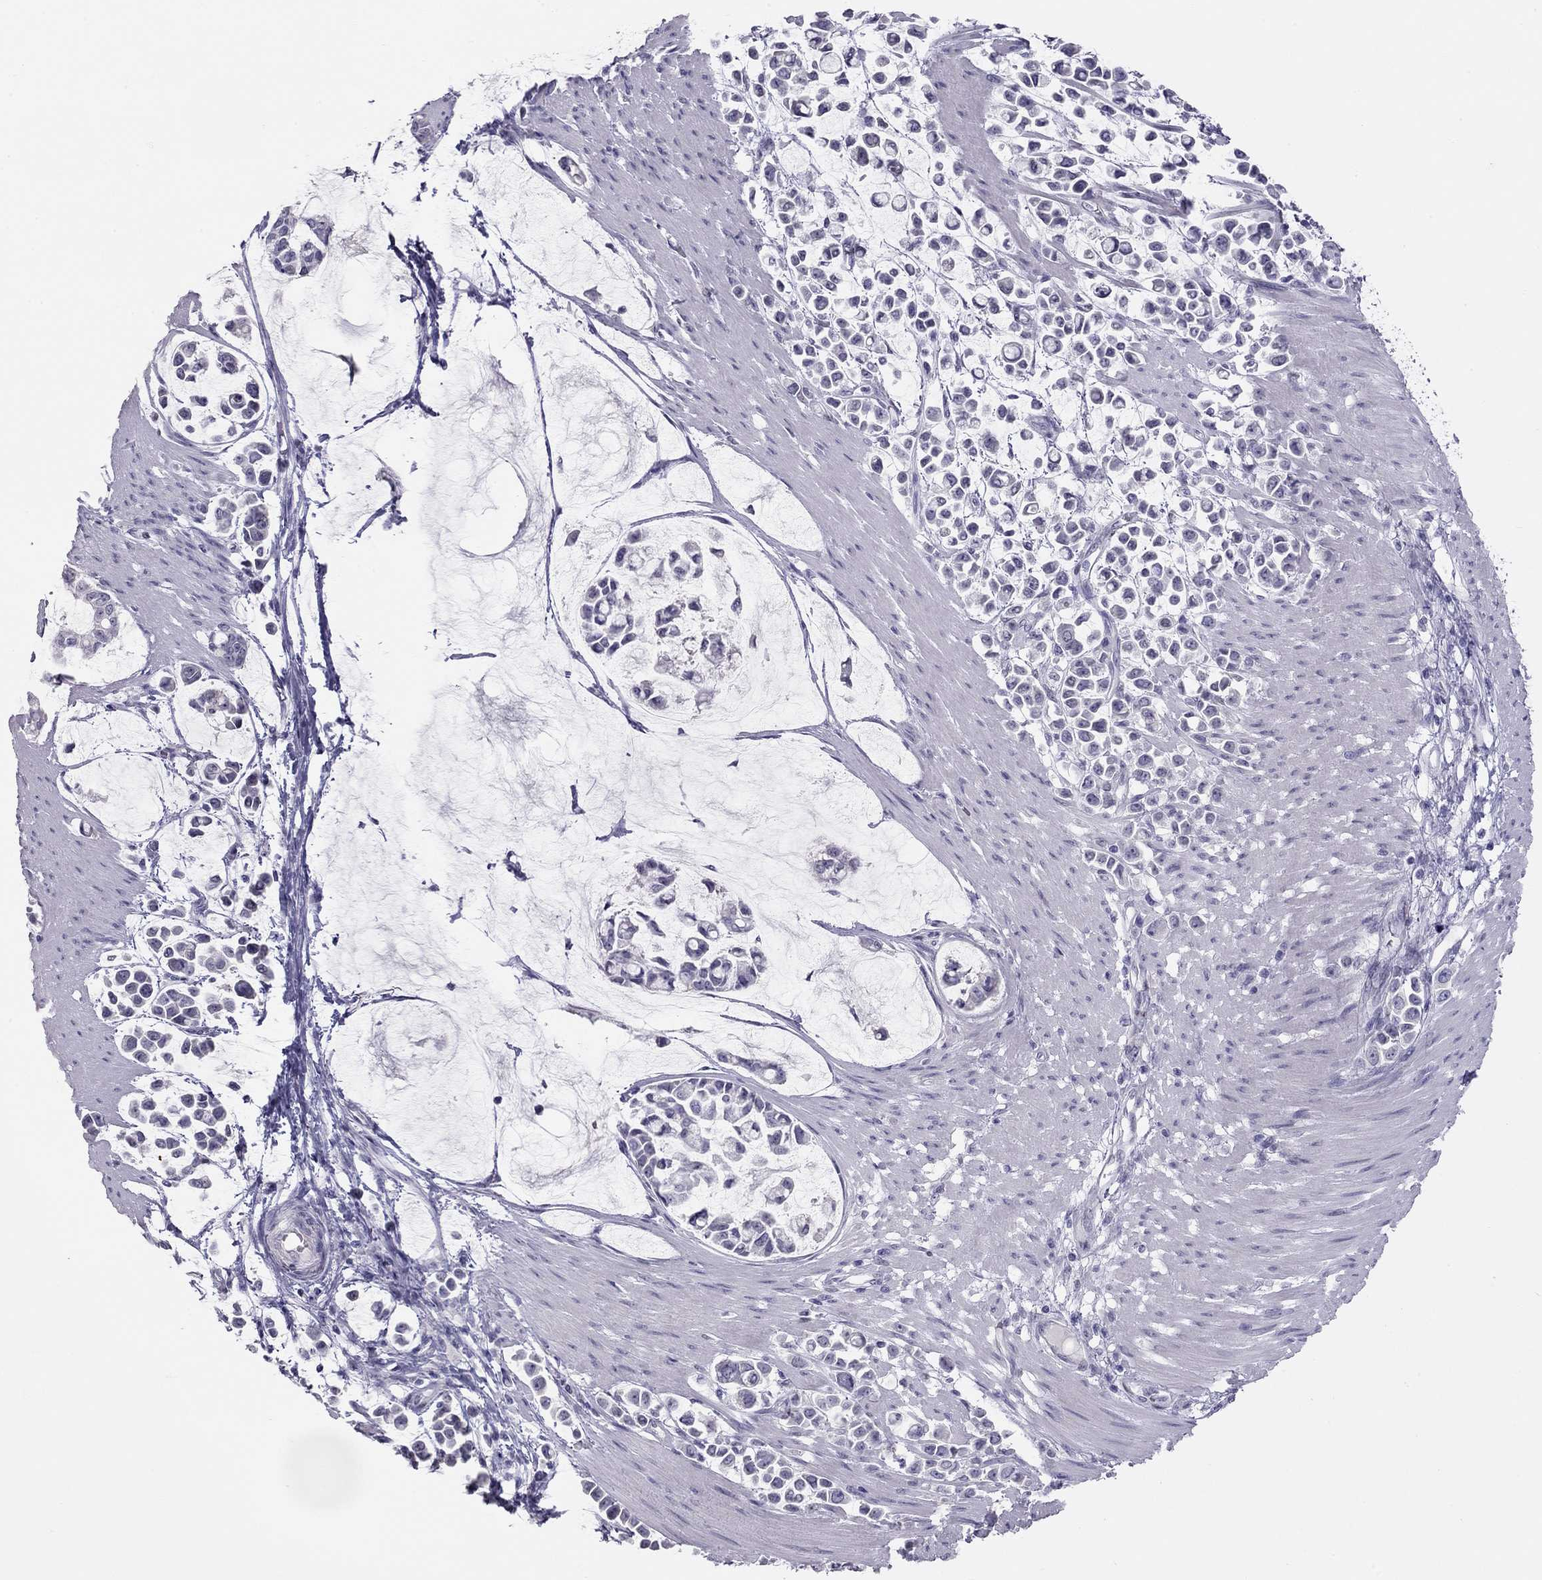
{"staining": {"intensity": "negative", "quantity": "none", "location": "none"}, "tissue": "stomach cancer", "cell_type": "Tumor cells", "image_type": "cancer", "snomed": [{"axis": "morphology", "description": "Adenocarcinoma, NOS"}, {"axis": "topography", "description": "Stomach"}], "caption": "The IHC histopathology image has no significant staining in tumor cells of adenocarcinoma (stomach) tissue. The staining was performed using DAB (3,3'-diaminobenzidine) to visualize the protein expression in brown, while the nuclei were stained in blue with hematoxylin (Magnification: 20x).", "gene": "KCNV2", "patient": {"sex": "male", "age": 82}}